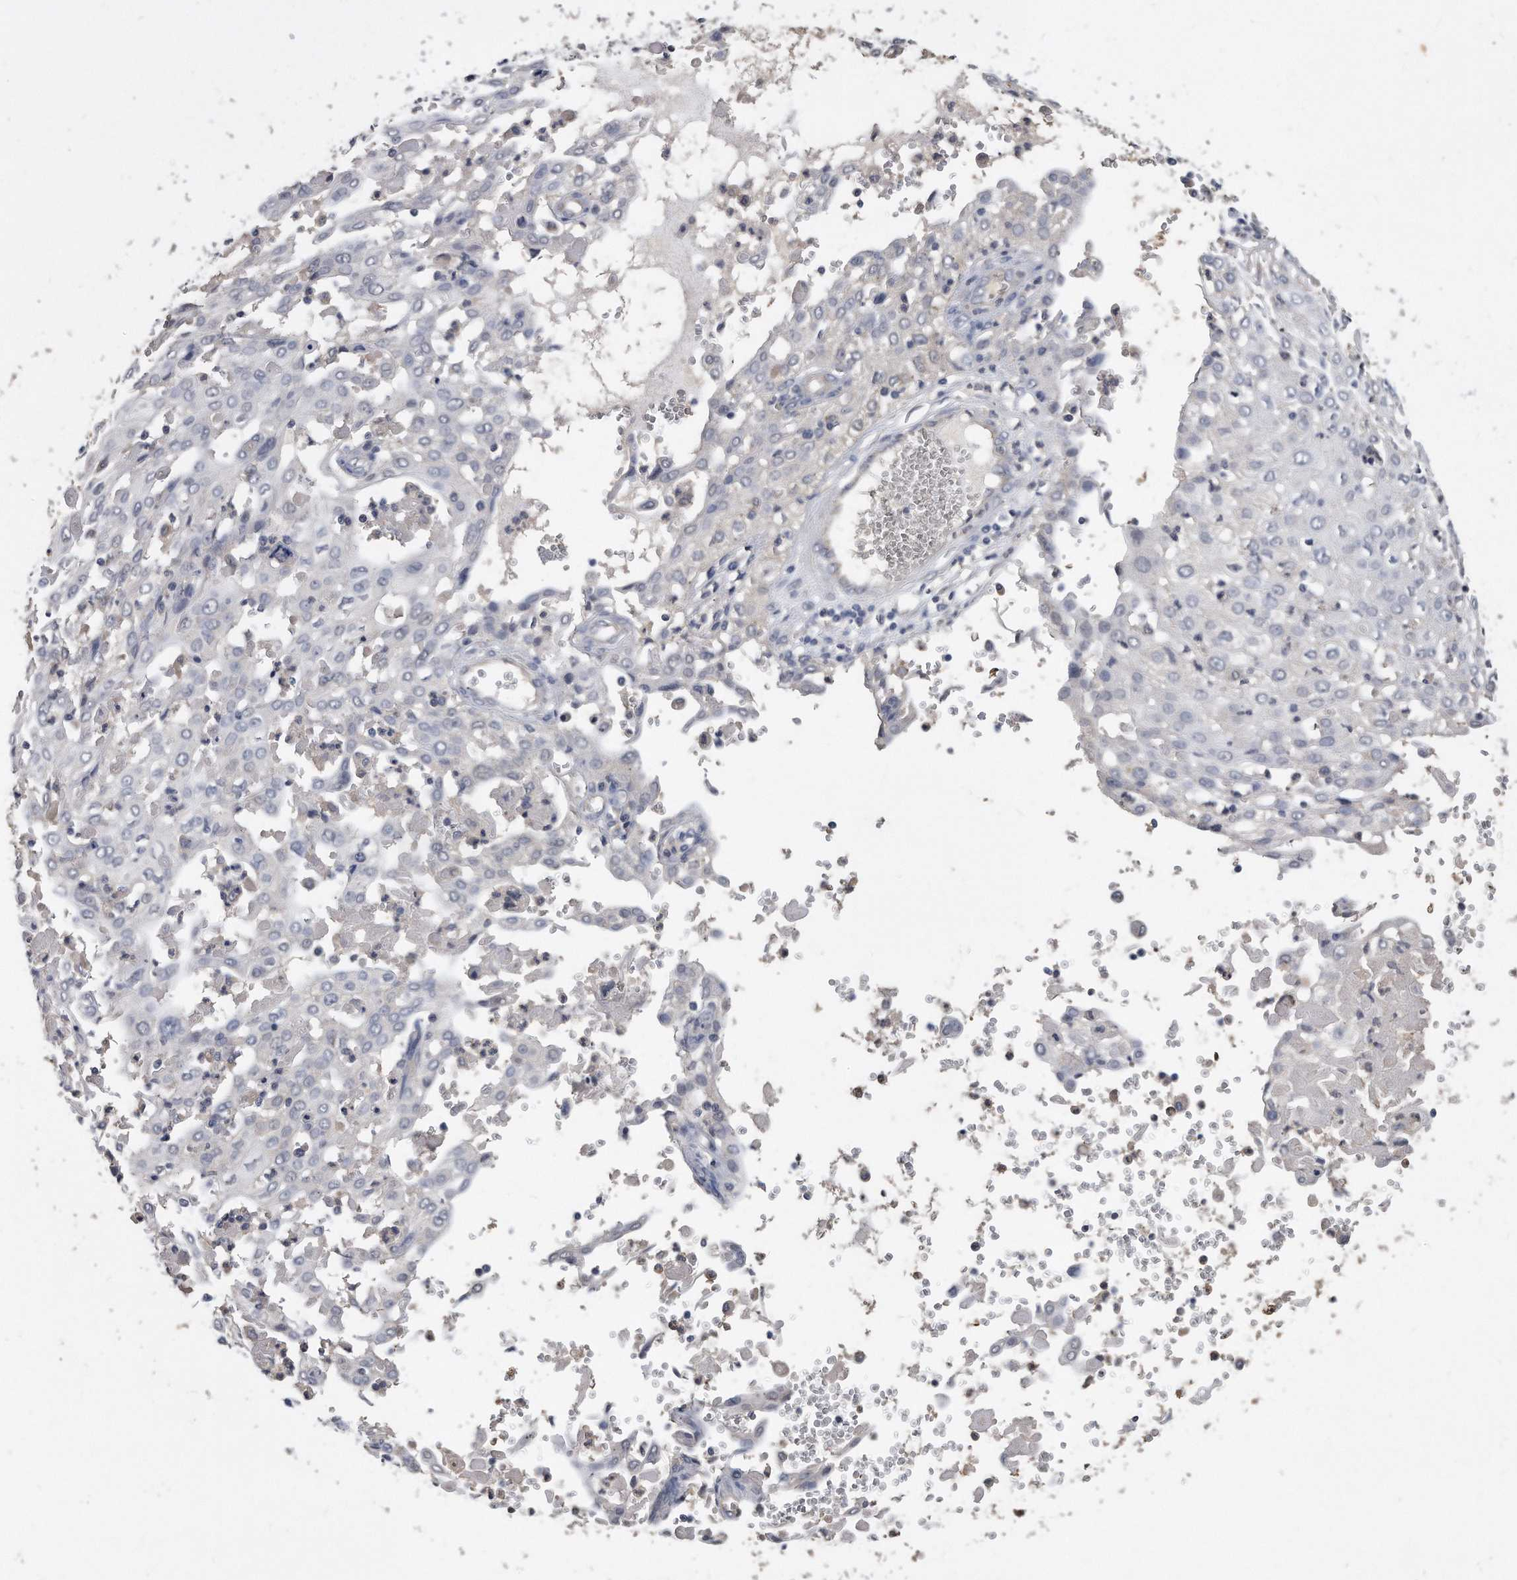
{"staining": {"intensity": "negative", "quantity": "none", "location": "none"}, "tissue": "cervical cancer", "cell_type": "Tumor cells", "image_type": "cancer", "snomed": [{"axis": "morphology", "description": "Squamous cell carcinoma, NOS"}, {"axis": "topography", "description": "Cervix"}], "caption": "An IHC image of cervical squamous cell carcinoma is shown. There is no staining in tumor cells of cervical squamous cell carcinoma.", "gene": "HOMER3", "patient": {"sex": "female", "age": 39}}